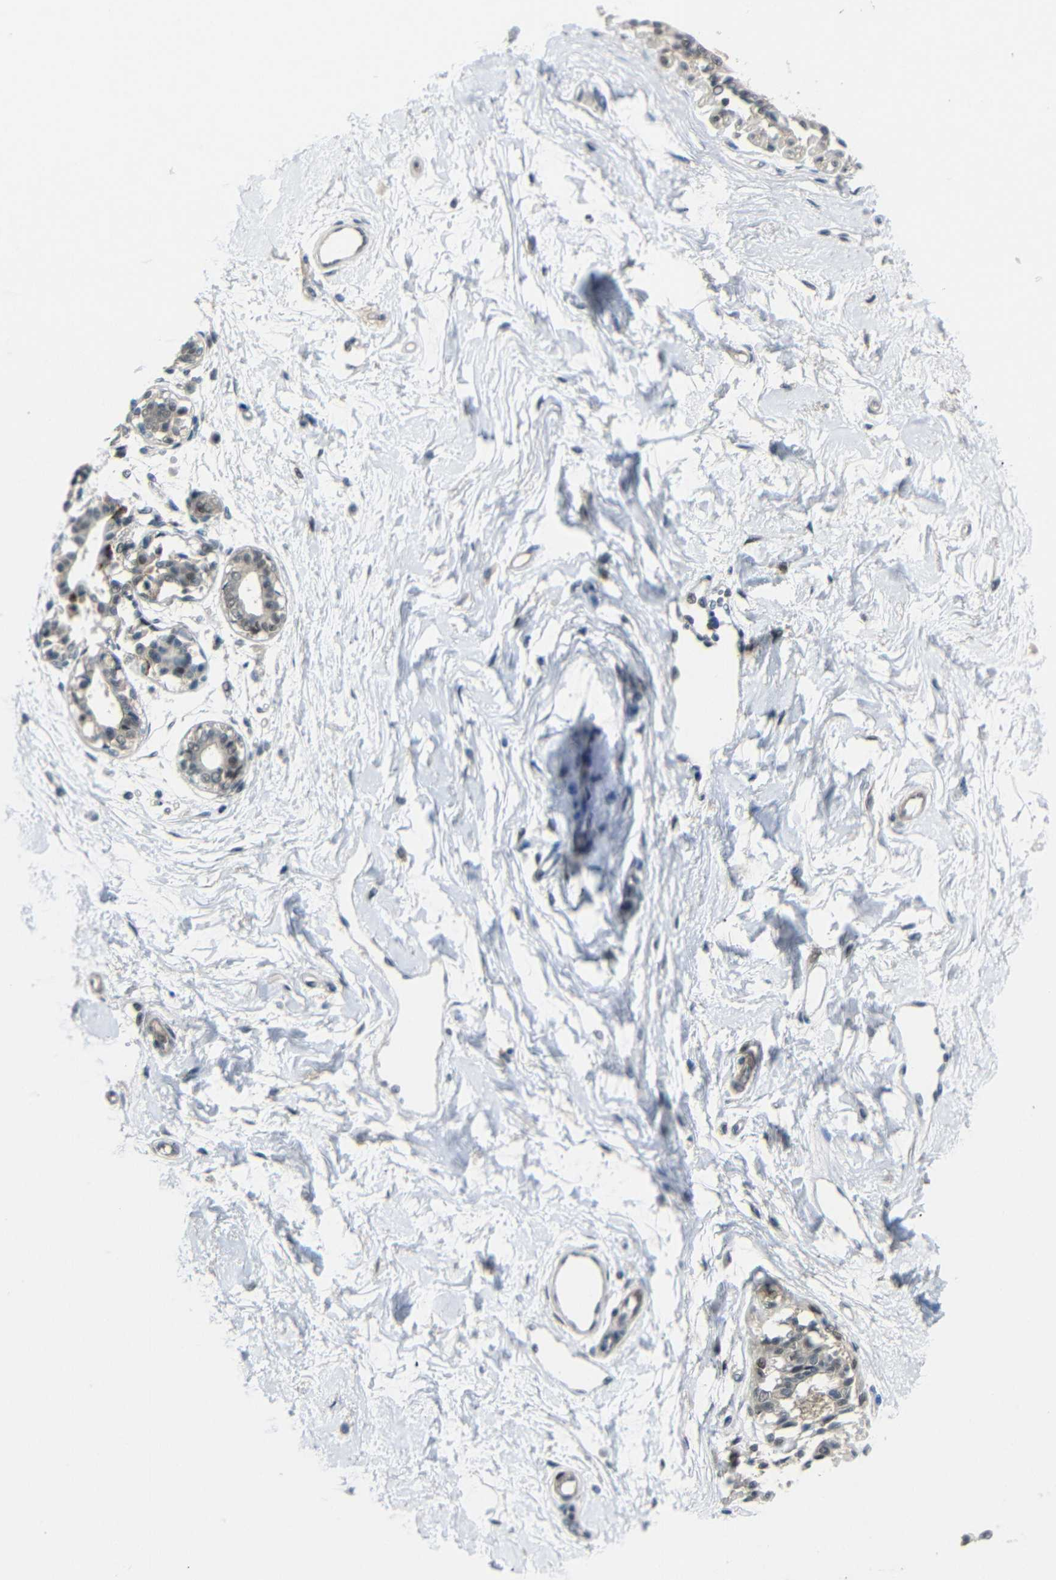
{"staining": {"intensity": "negative", "quantity": "none", "location": "none"}, "tissue": "breast", "cell_type": "Adipocytes", "image_type": "normal", "snomed": [{"axis": "morphology", "description": "Normal tissue, NOS"}, {"axis": "topography", "description": "Breast"}], "caption": "High magnification brightfield microscopy of benign breast stained with DAB (brown) and counterstained with hematoxylin (blue): adipocytes show no significant positivity. (Immunohistochemistry, brightfield microscopy, high magnification).", "gene": "GPR158", "patient": {"sex": "female", "age": 45}}